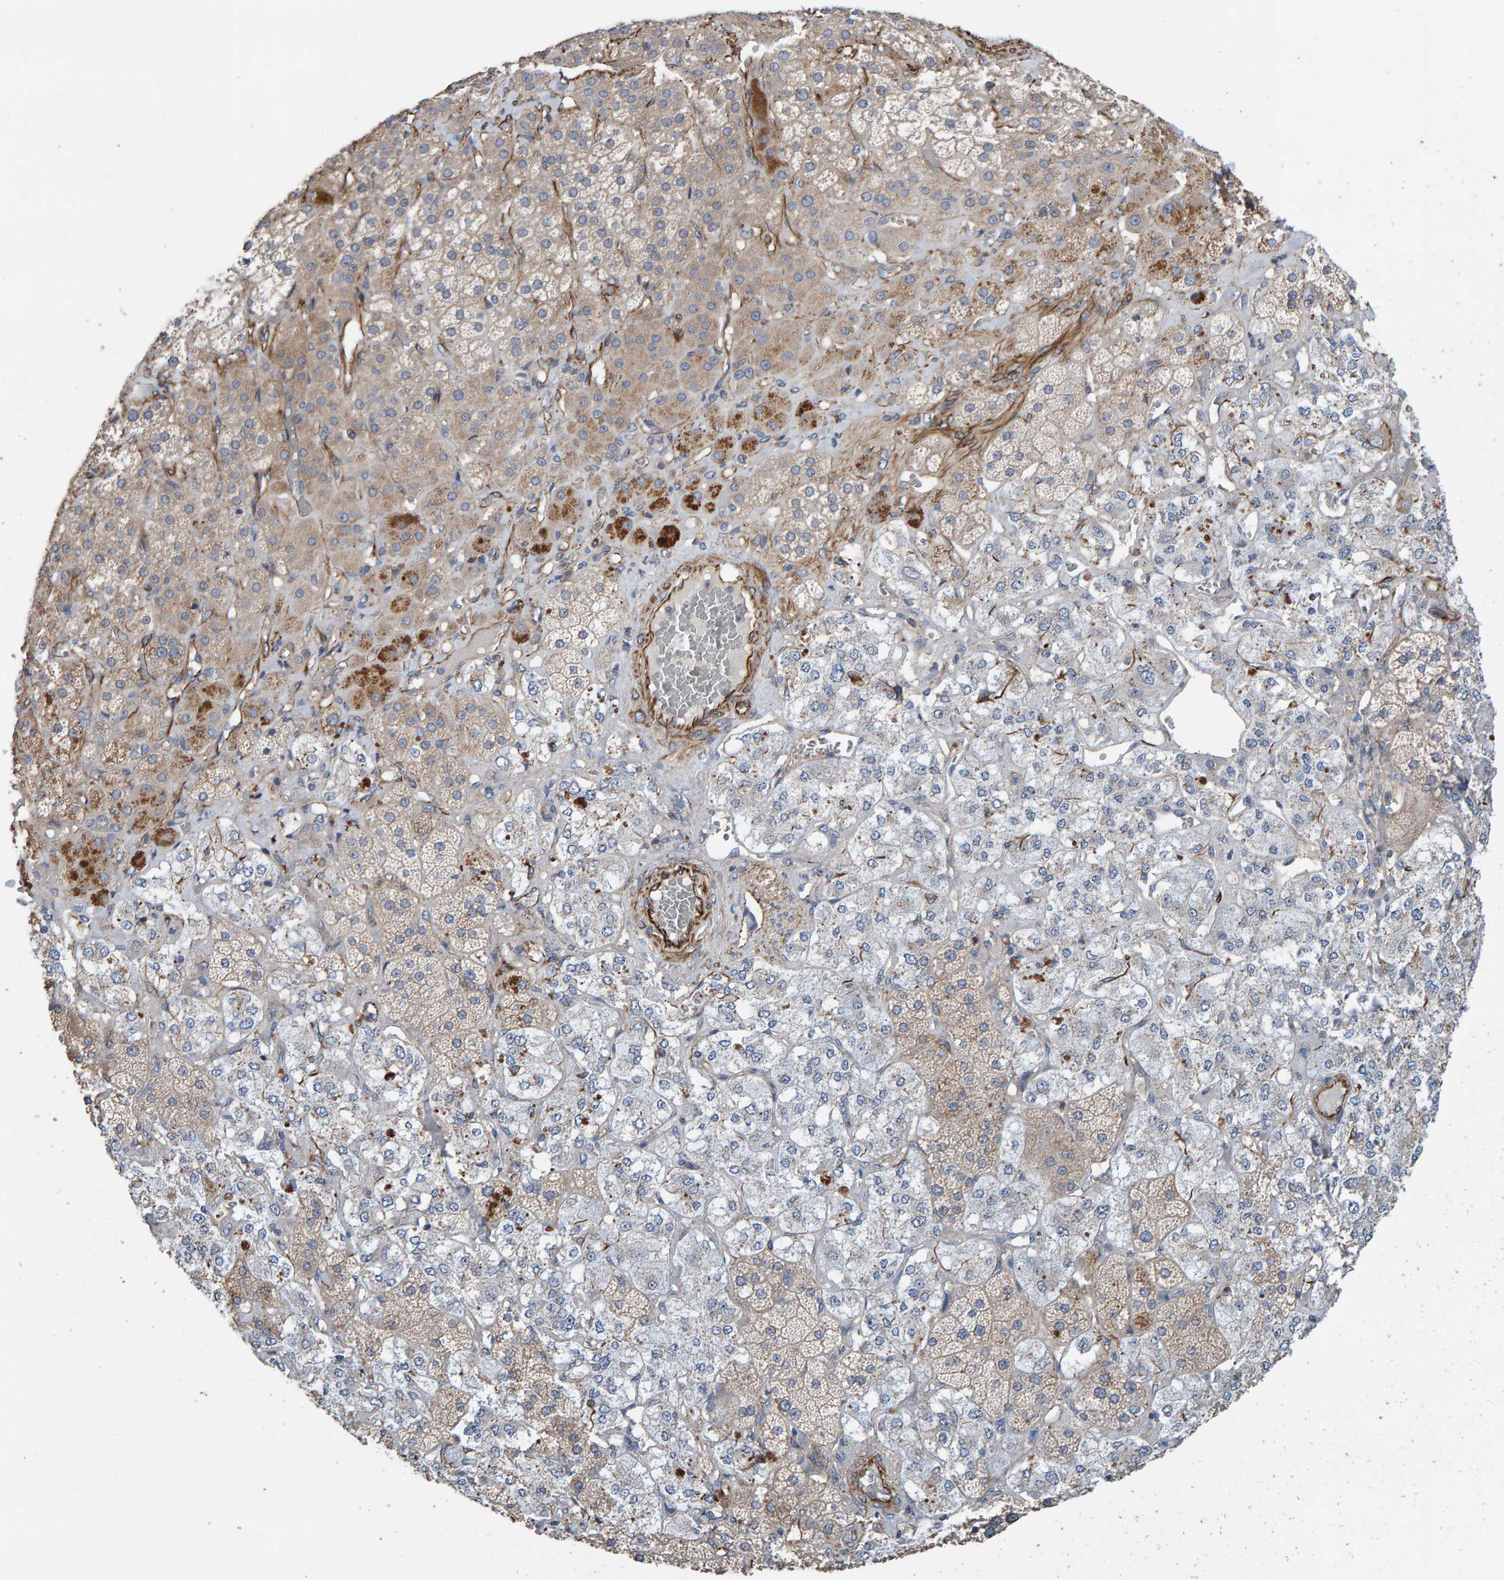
{"staining": {"intensity": "weak", "quantity": "25%-75%", "location": "cytoplasmic/membranous"}, "tissue": "adrenal gland", "cell_type": "Glandular cells", "image_type": "normal", "snomed": [{"axis": "morphology", "description": "Normal tissue, NOS"}, {"axis": "topography", "description": "Adrenal gland"}], "caption": "An image of adrenal gland stained for a protein demonstrates weak cytoplasmic/membranous brown staining in glandular cells.", "gene": "ZNF347", "patient": {"sex": "male", "age": 57}}